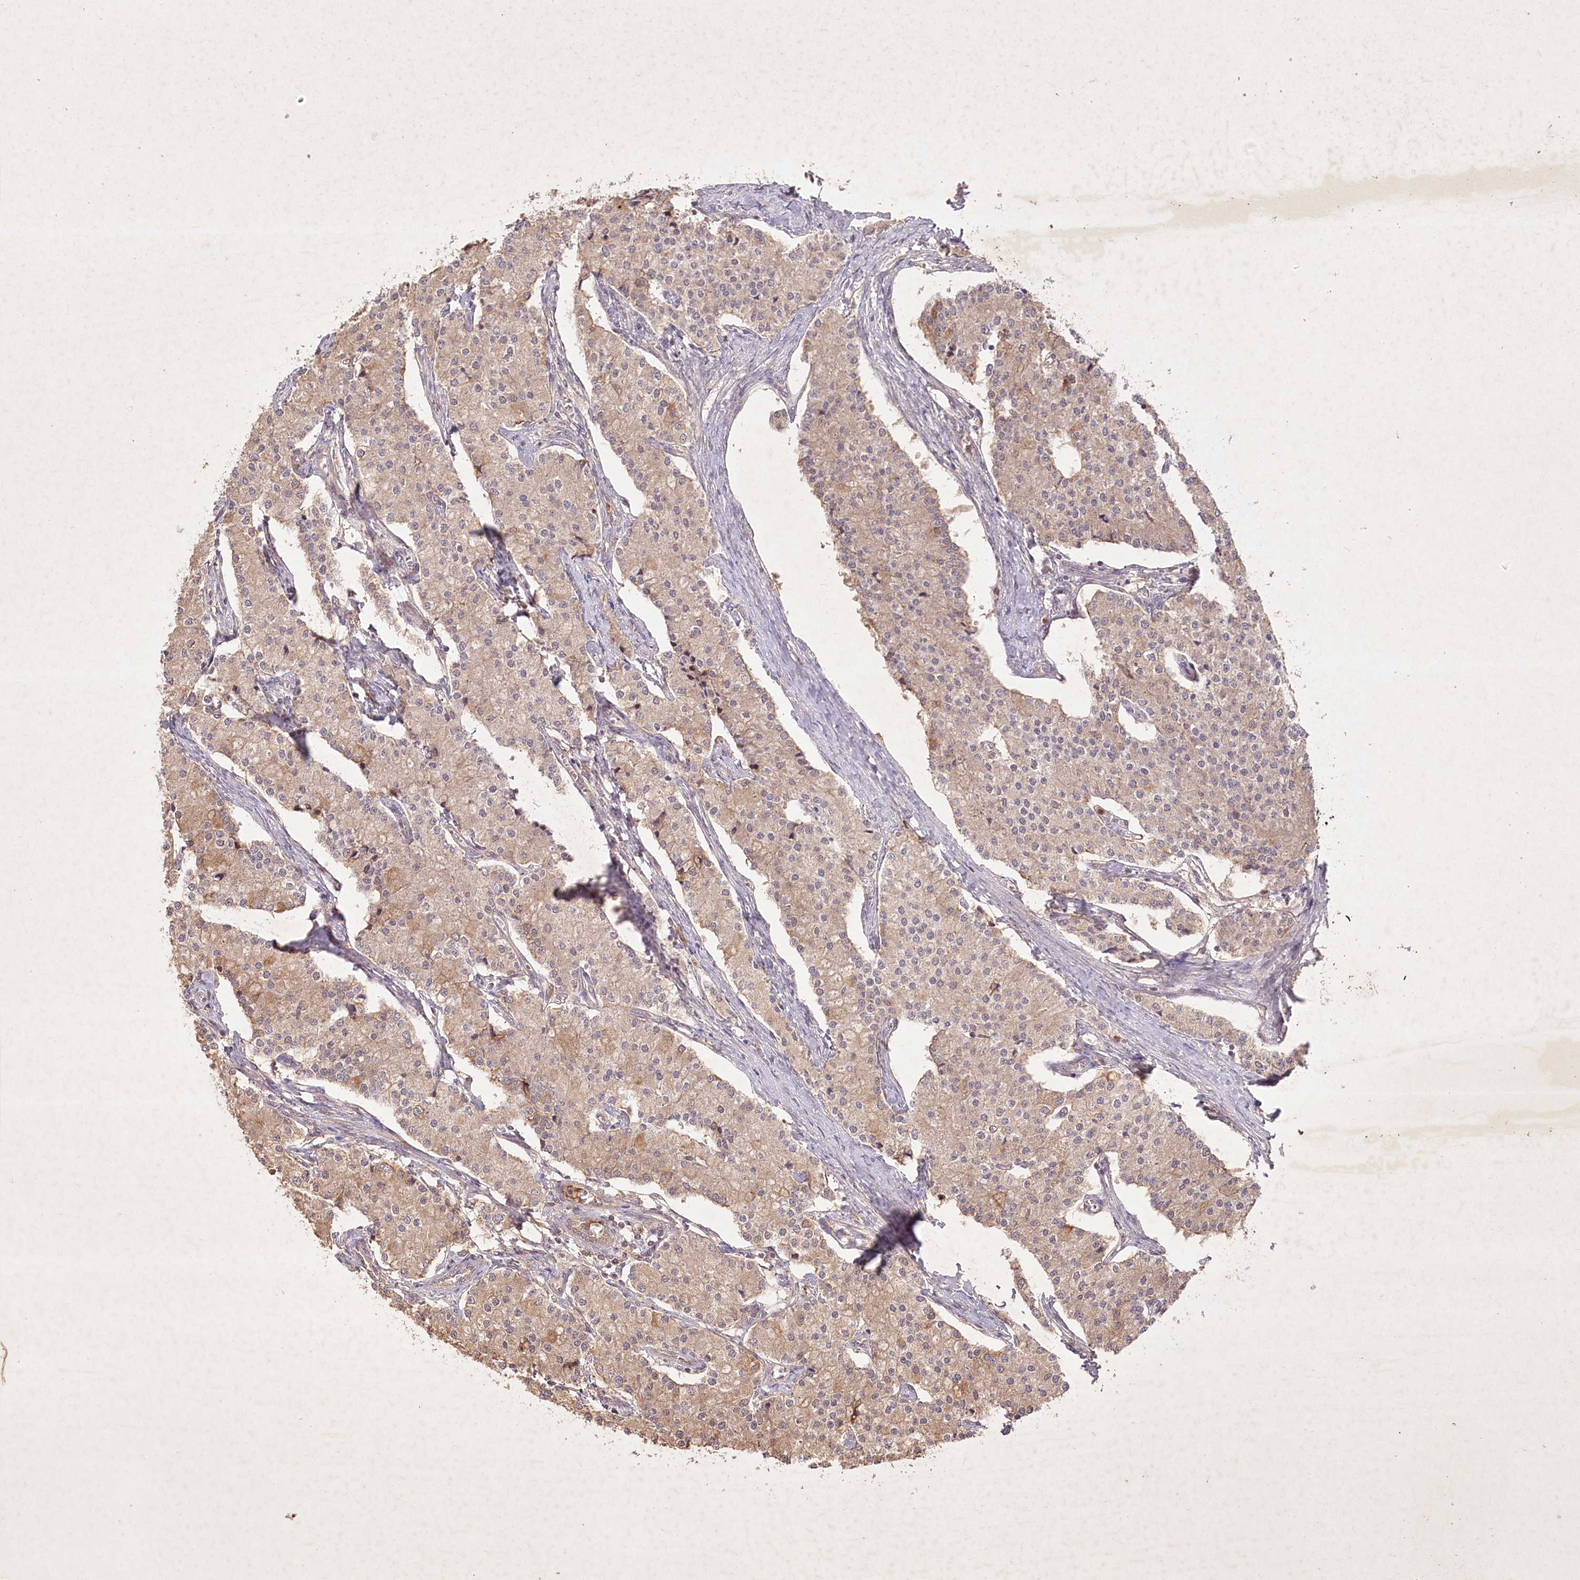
{"staining": {"intensity": "weak", "quantity": ">75%", "location": "cytoplasmic/membranous"}, "tissue": "carcinoid", "cell_type": "Tumor cells", "image_type": "cancer", "snomed": [{"axis": "morphology", "description": "Carcinoid, malignant, NOS"}, {"axis": "topography", "description": "Colon"}], "caption": "Human carcinoid (malignant) stained with a brown dye displays weak cytoplasmic/membranous positive expression in approximately >75% of tumor cells.", "gene": "IRAK1BP1", "patient": {"sex": "female", "age": 52}}